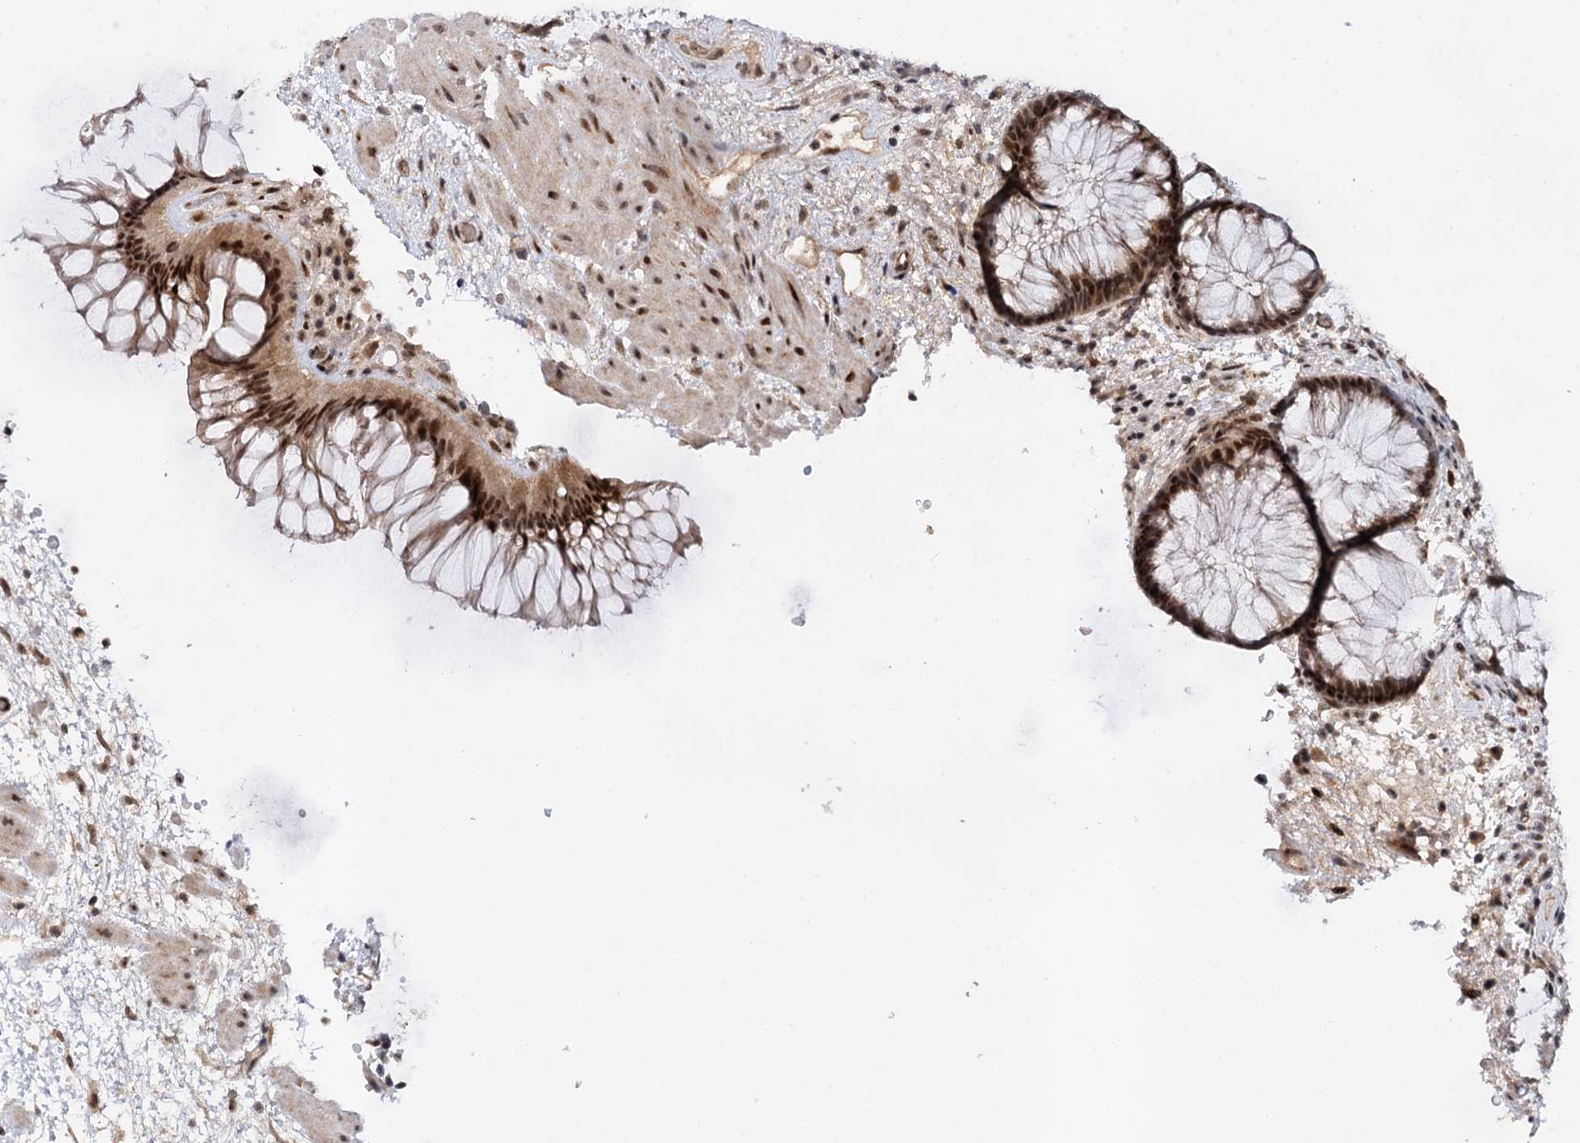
{"staining": {"intensity": "strong", "quantity": ">75%", "location": "cytoplasmic/membranous,nuclear"}, "tissue": "rectum", "cell_type": "Glandular cells", "image_type": "normal", "snomed": [{"axis": "morphology", "description": "Normal tissue, NOS"}, {"axis": "topography", "description": "Rectum"}], "caption": "Rectum stained with IHC shows strong cytoplasmic/membranous,nuclear expression in approximately >75% of glandular cells. (DAB (3,3'-diaminobenzidine) = brown stain, brightfield microscopy at high magnification).", "gene": "BUD13", "patient": {"sex": "male", "age": 51}}